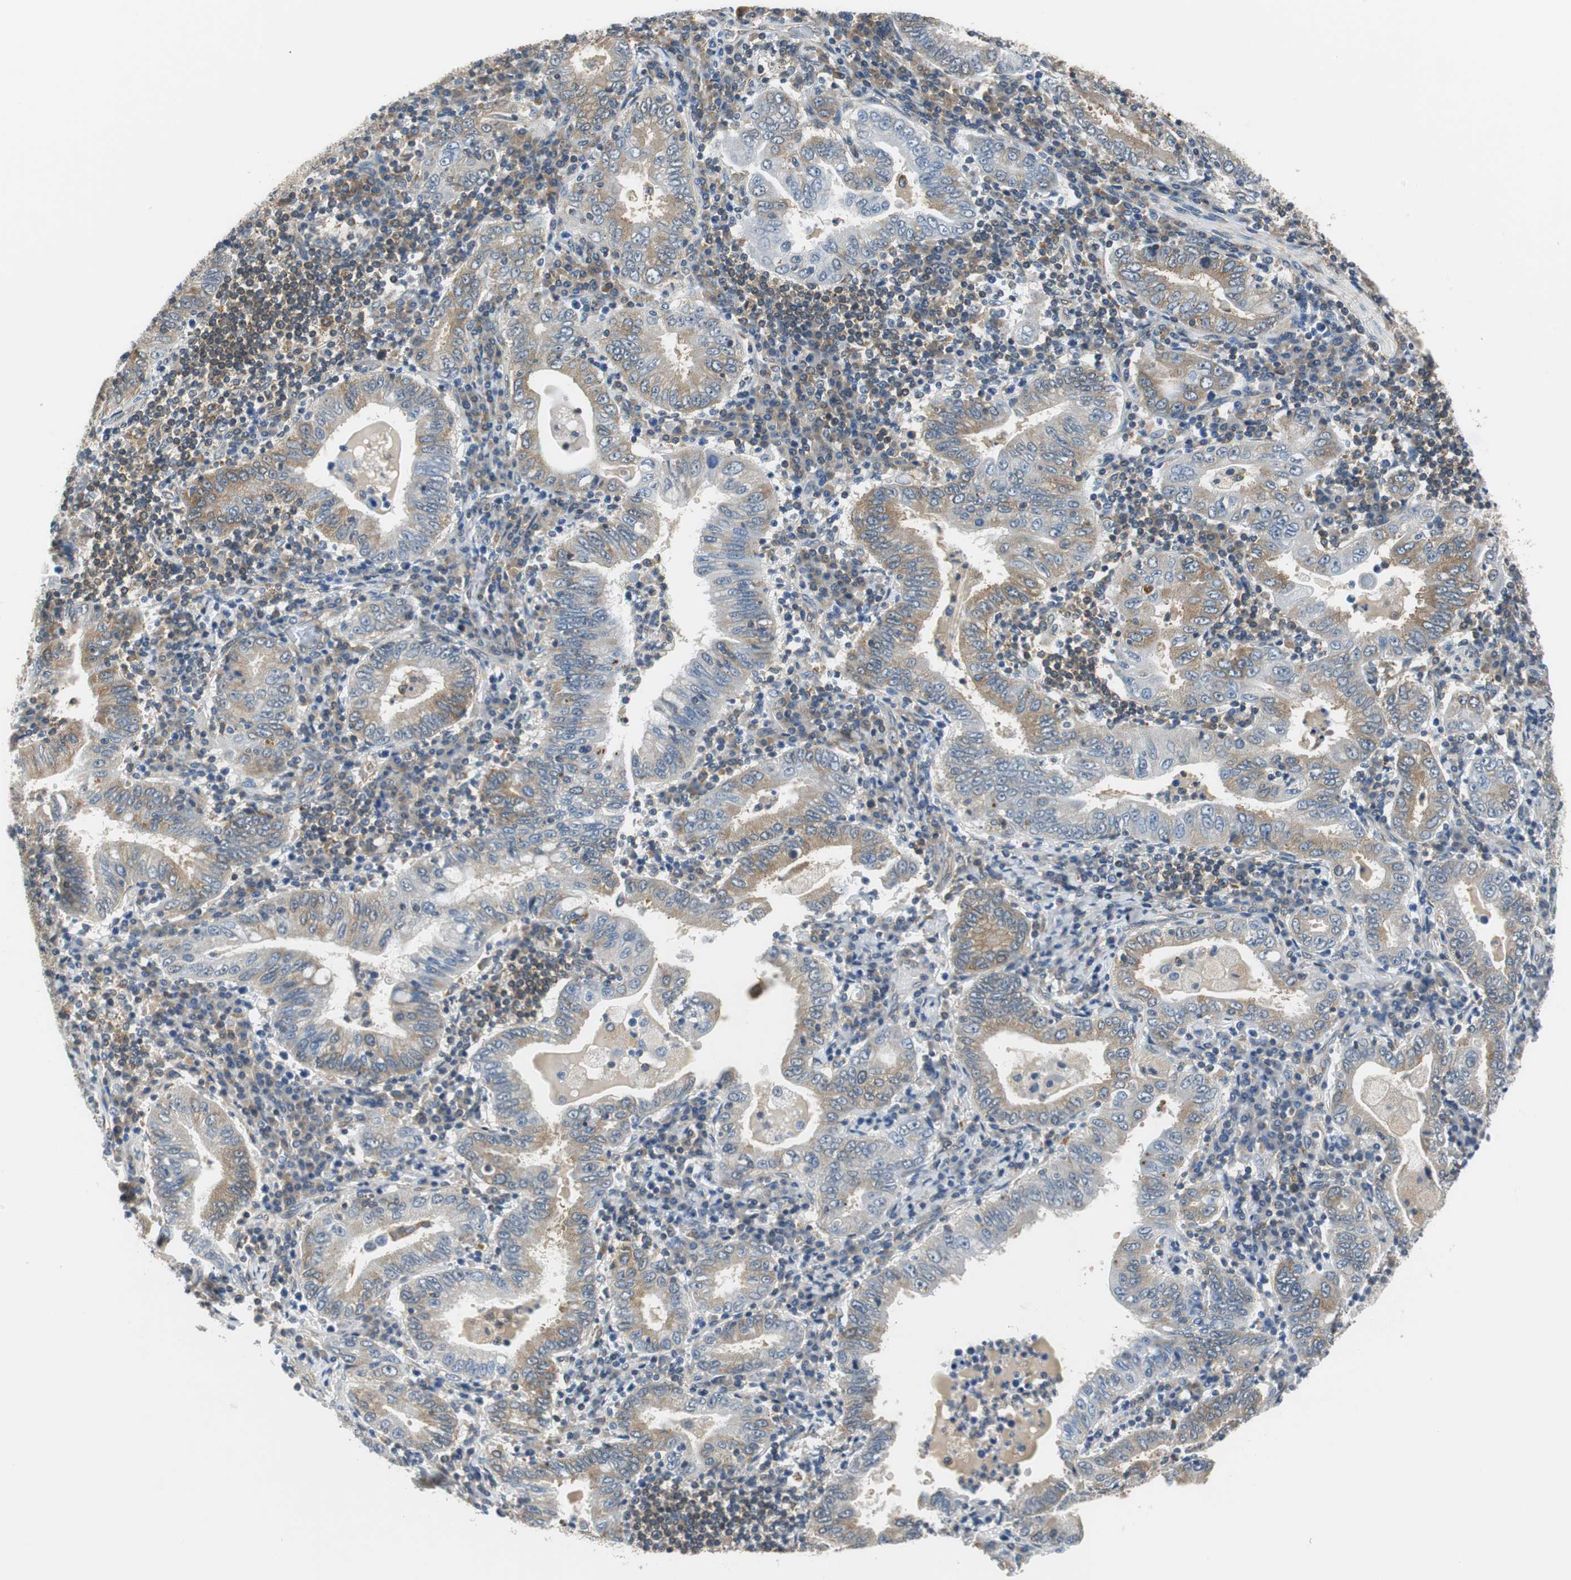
{"staining": {"intensity": "moderate", "quantity": ">75%", "location": "cytoplasmic/membranous"}, "tissue": "stomach cancer", "cell_type": "Tumor cells", "image_type": "cancer", "snomed": [{"axis": "morphology", "description": "Normal tissue, NOS"}, {"axis": "morphology", "description": "Adenocarcinoma, NOS"}, {"axis": "topography", "description": "Esophagus"}, {"axis": "topography", "description": "Stomach, upper"}, {"axis": "topography", "description": "Peripheral nerve tissue"}], "caption": "Human adenocarcinoma (stomach) stained with a brown dye shows moderate cytoplasmic/membranous positive positivity in about >75% of tumor cells.", "gene": "CNOT3", "patient": {"sex": "male", "age": 62}}